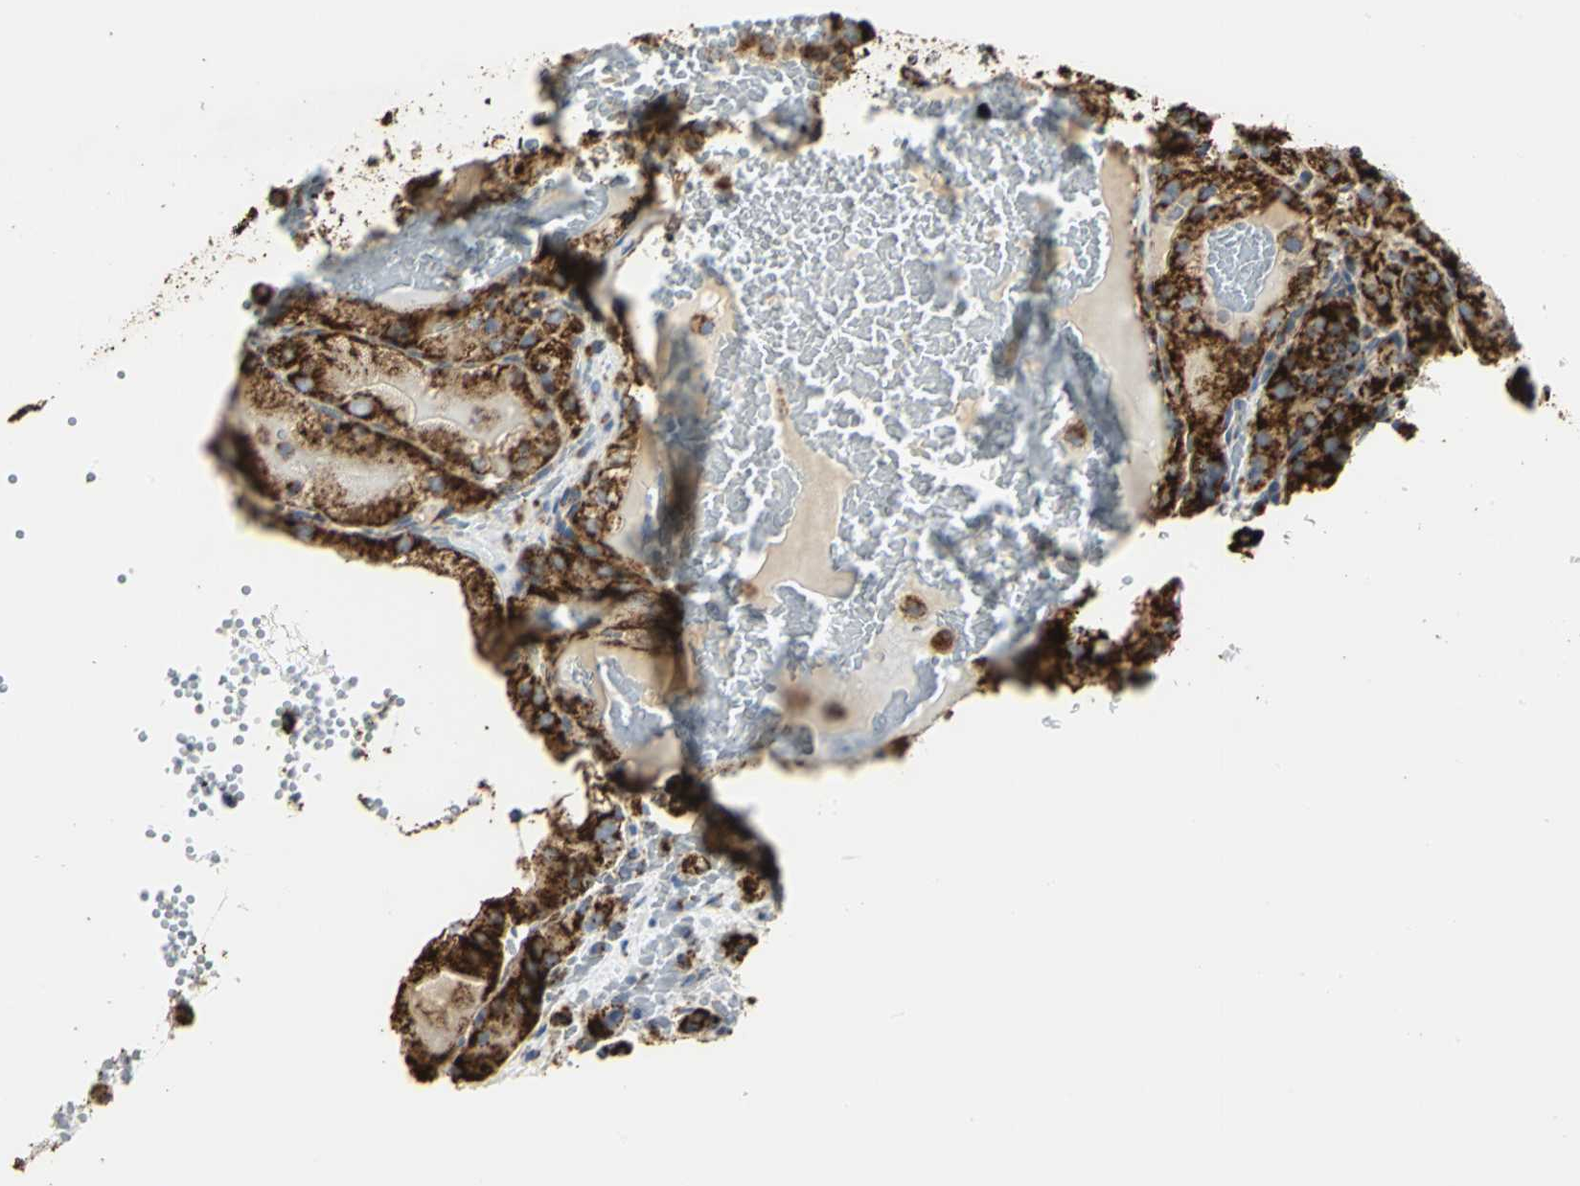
{"staining": {"intensity": "strong", "quantity": ">75%", "location": "cytoplasmic/membranous"}, "tissue": "renal cancer", "cell_type": "Tumor cells", "image_type": "cancer", "snomed": [{"axis": "morphology", "description": "Normal tissue, NOS"}, {"axis": "morphology", "description": "Adenocarcinoma, NOS"}, {"axis": "topography", "description": "Kidney"}], "caption": "Brown immunohistochemical staining in renal cancer (adenocarcinoma) demonstrates strong cytoplasmic/membranous staining in about >75% of tumor cells.", "gene": "VDAC1", "patient": {"sex": "male", "age": 61}}